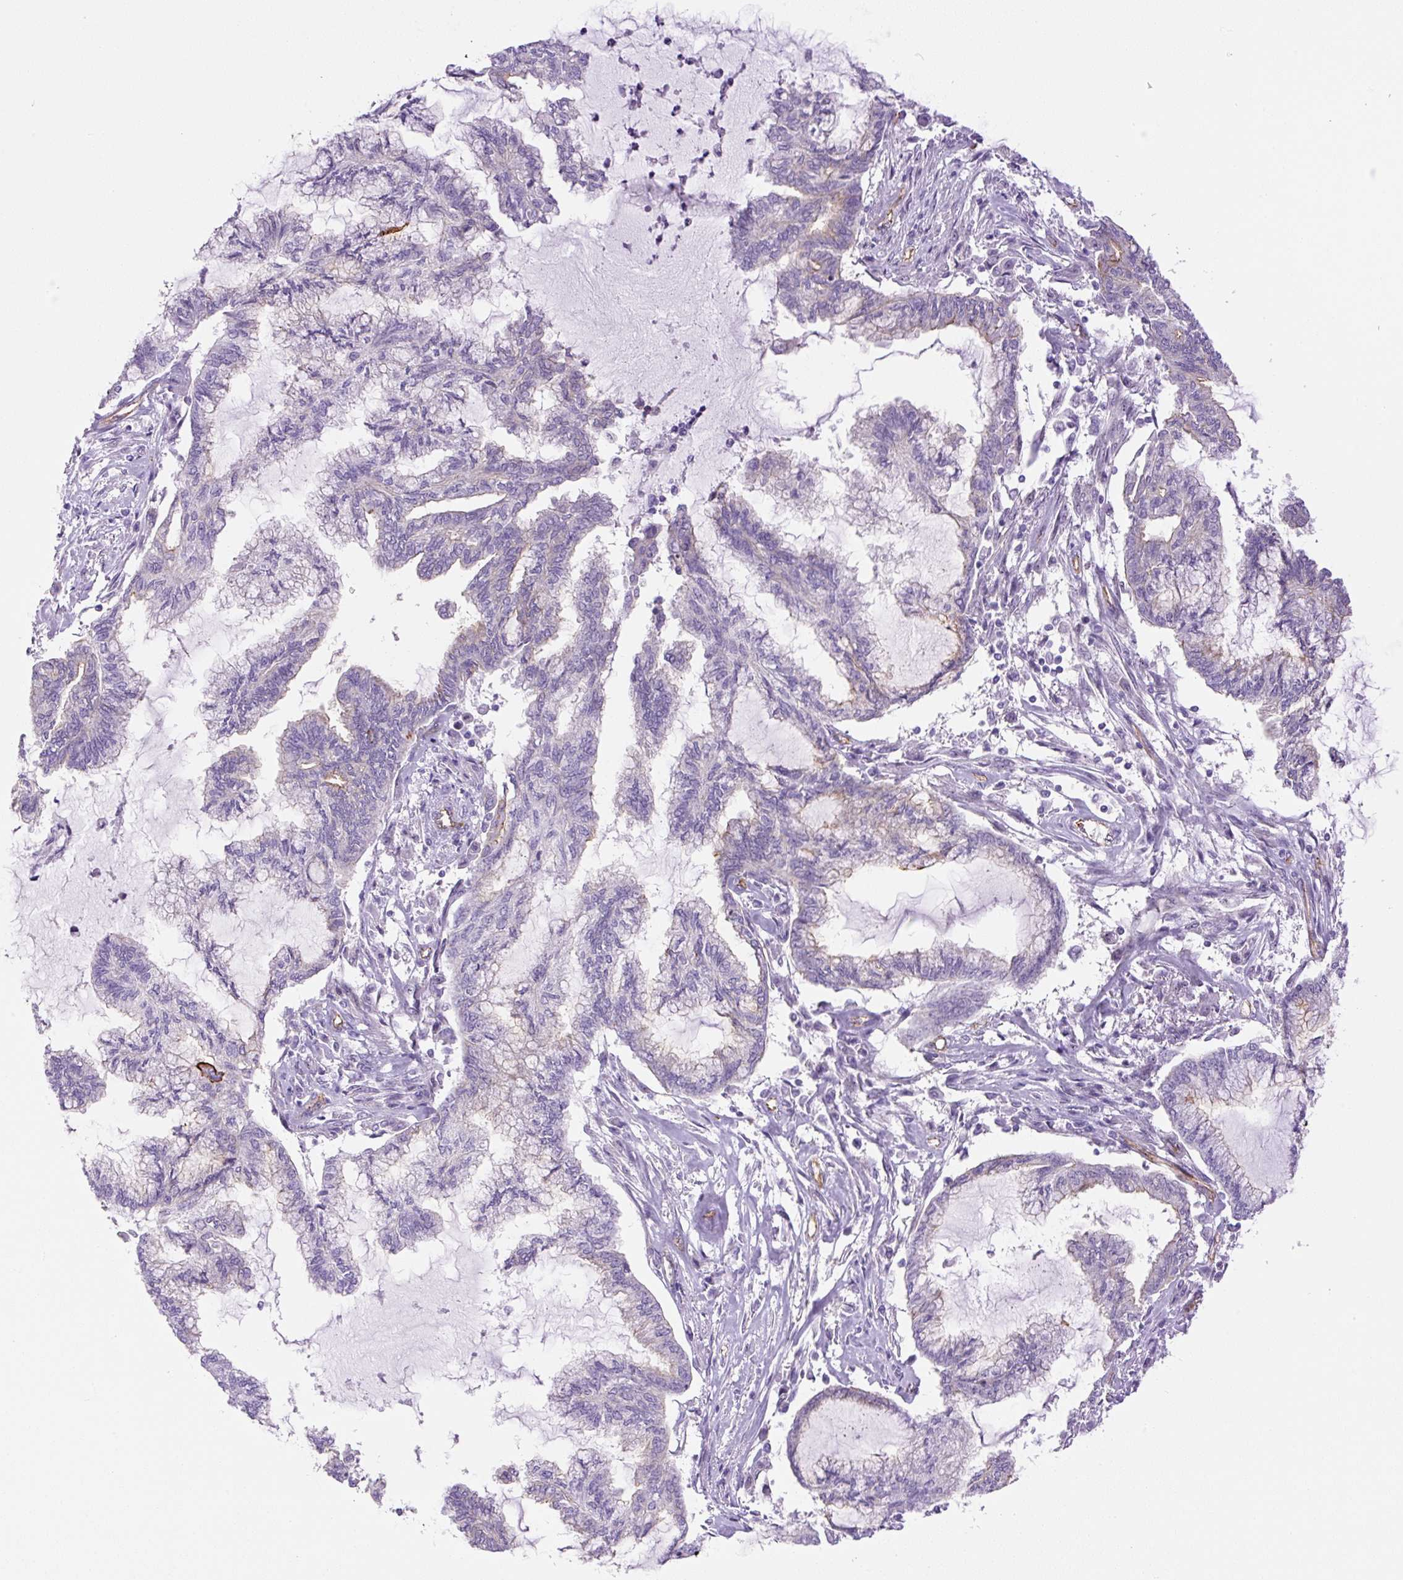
{"staining": {"intensity": "weak", "quantity": "<25%", "location": "cytoplasmic/membranous"}, "tissue": "endometrial cancer", "cell_type": "Tumor cells", "image_type": "cancer", "snomed": [{"axis": "morphology", "description": "Adenocarcinoma, NOS"}, {"axis": "topography", "description": "Endometrium"}], "caption": "This image is of endometrial cancer stained with IHC to label a protein in brown with the nuclei are counter-stained blue. There is no positivity in tumor cells.", "gene": "MYO5C", "patient": {"sex": "female", "age": 86}}